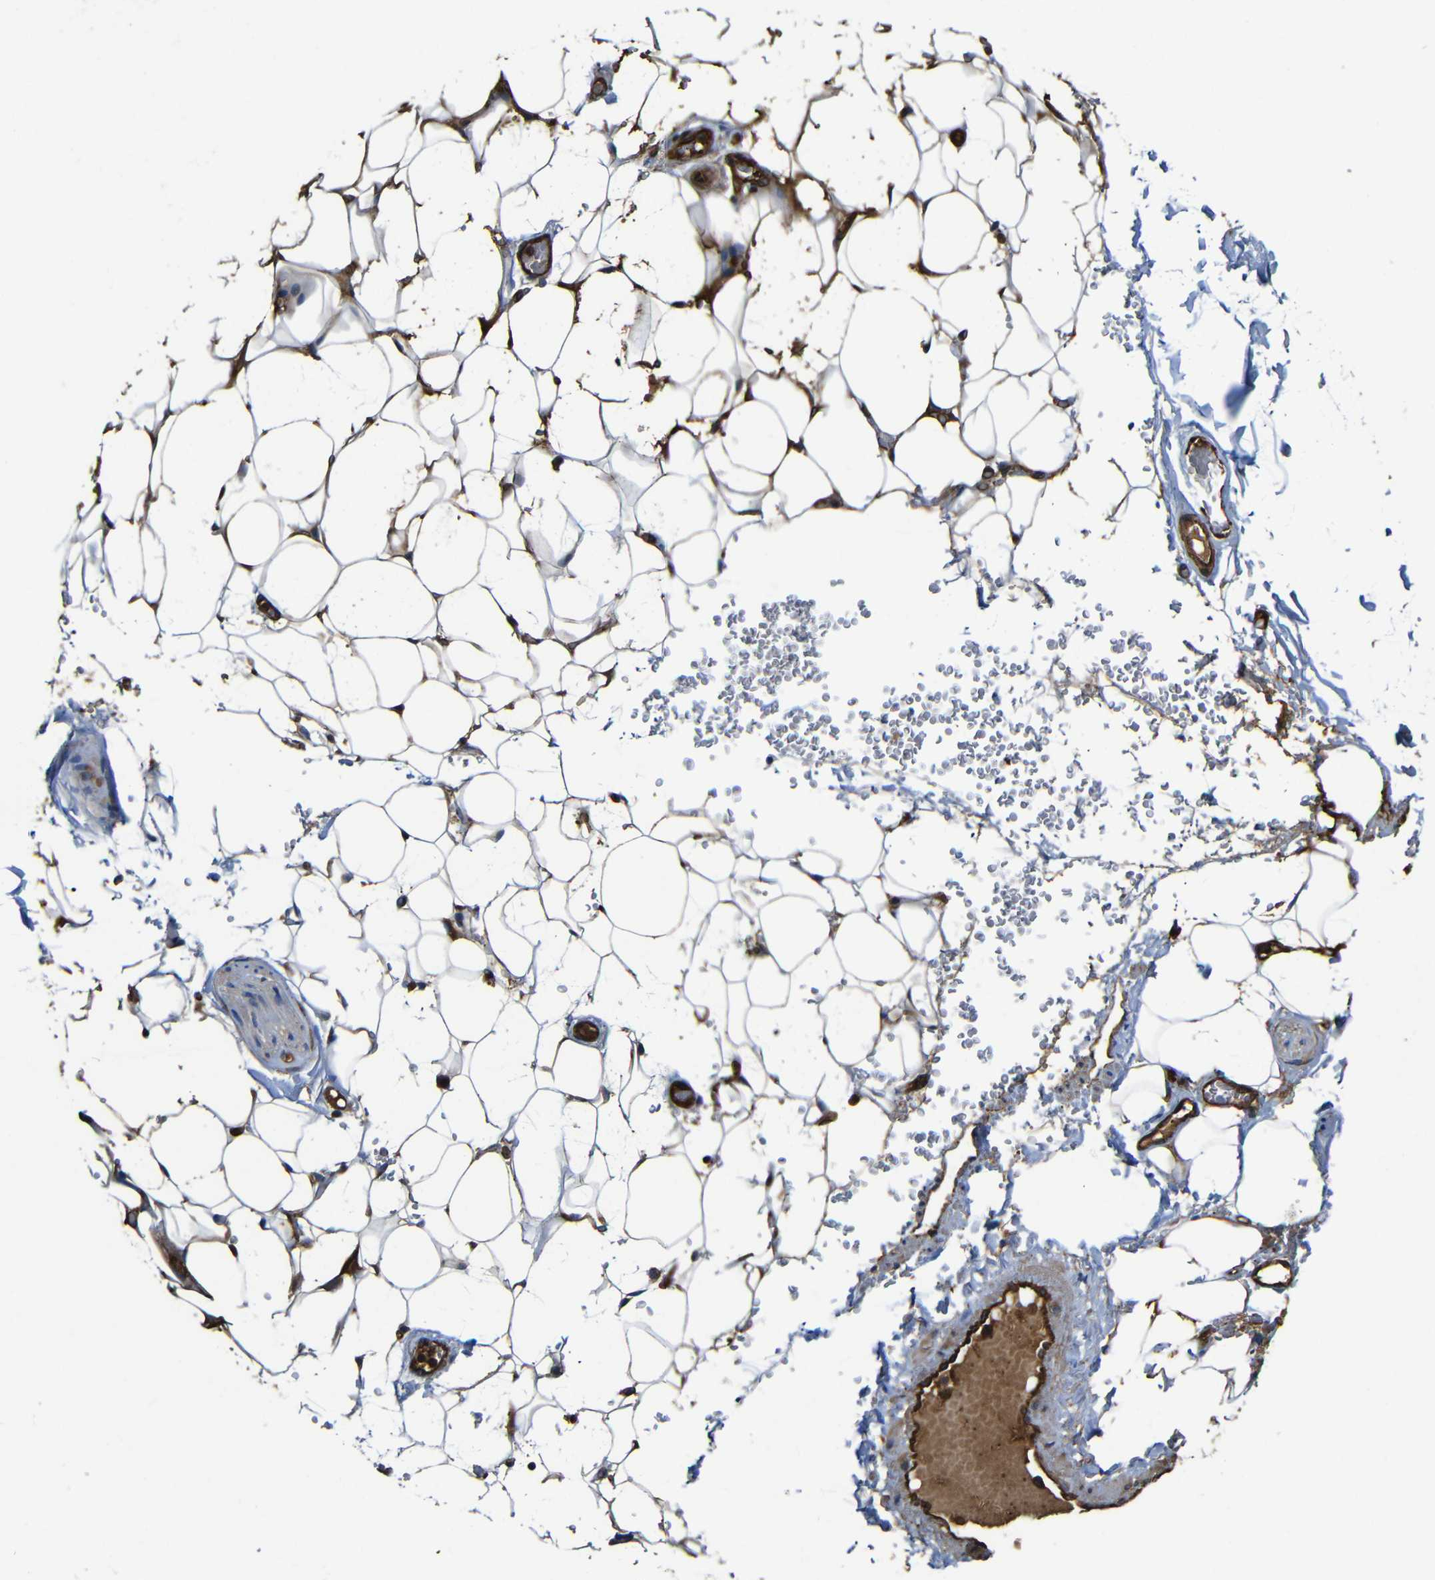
{"staining": {"intensity": "moderate", "quantity": ">75%", "location": "cytoplasmic/membranous"}, "tissue": "adipose tissue", "cell_type": "Adipocytes", "image_type": "normal", "snomed": [{"axis": "morphology", "description": "Normal tissue, NOS"}, {"axis": "topography", "description": "Peripheral nerve tissue"}], "caption": "Unremarkable adipose tissue displays moderate cytoplasmic/membranous expression in approximately >75% of adipocytes.", "gene": "PTCH1", "patient": {"sex": "male", "age": 70}}